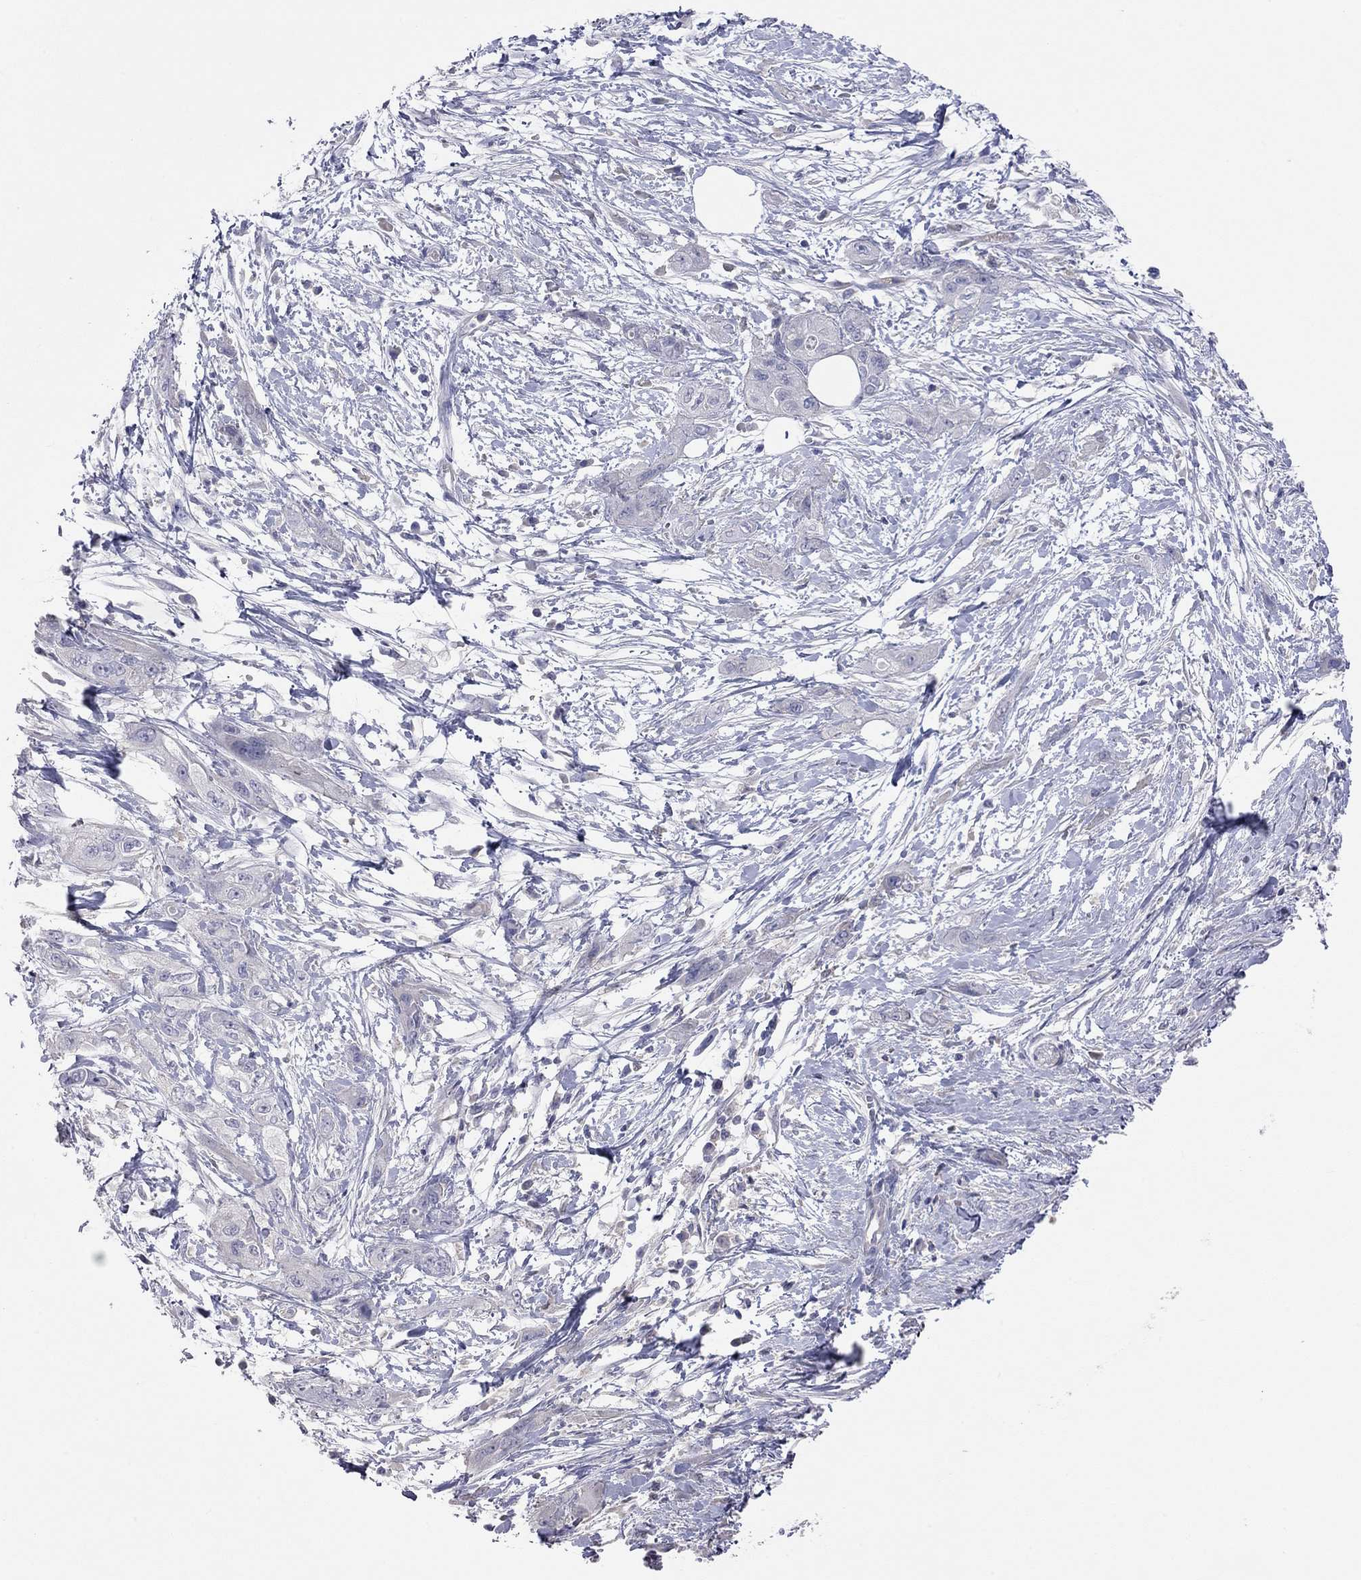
{"staining": {"intensity": "negative", "quantity": "none", "location": "none"}, "tissue": "pancreatic cancer", "cell_type": "Tumor cells", "image_type": "cancer", "snomed": [{"axis": "morphology", "description": "Adenocarcinoma, NOS"}, {"axis": "topography", "description": "Pancreas"}], "caption": "There is no significant positivity in tumor cells of pancreatic cancer (adenocarcinoma).", "gene": "KCNB1", "patient": {"sex": "male", "age": 72}}